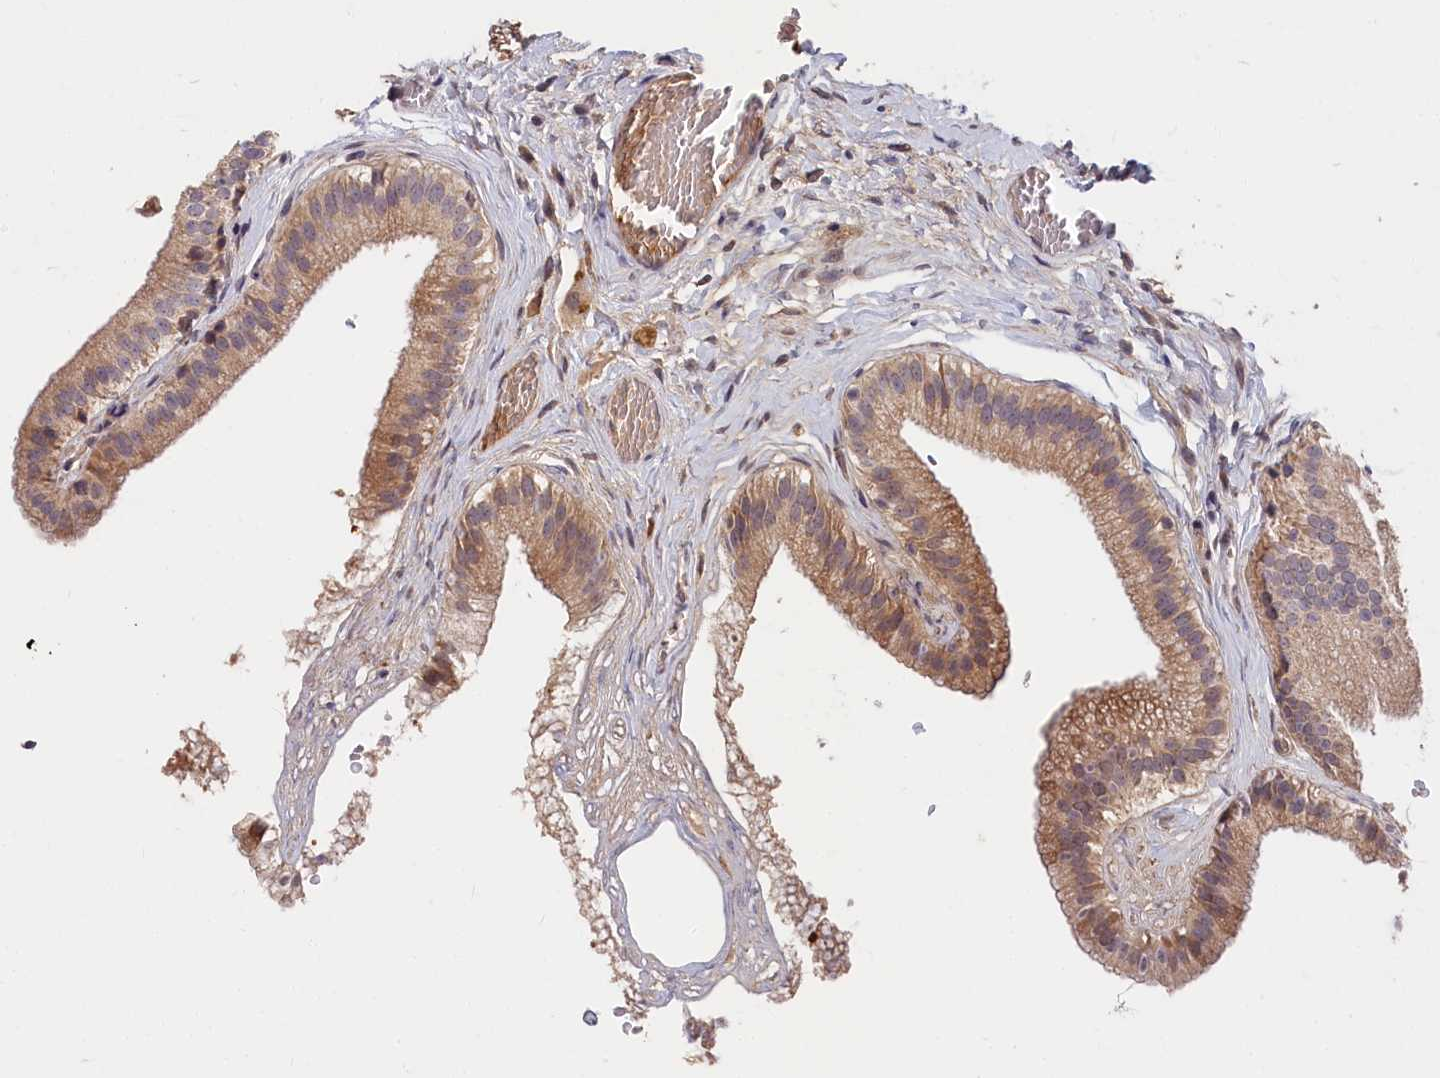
{"staining": {"intensity": "moderate", "quantity": ">75%", "location": "cytoplasmic/membranous"}, "tissue": "gallbladder", "cell_type": "Glandular cells", "image_type": "normal", "snomed": [{"axis": "morphology", "description": "Normal tissue, NOS"}, {"axis": "topography", "description": "Gallbladder"}], "caption": "Benign gallbladder displays moderate cytoplasmic/membranous expression in about >75% of glandular cells, visualized by immunohistochemistry. The staining was performed using DAB to visualize the protein expression in brown, while the nuclei were stained in blue with hematoxylin (Magnification: 20x).", "gene": "ITIH1", "patient": {"sex": "female", "age": 54}}